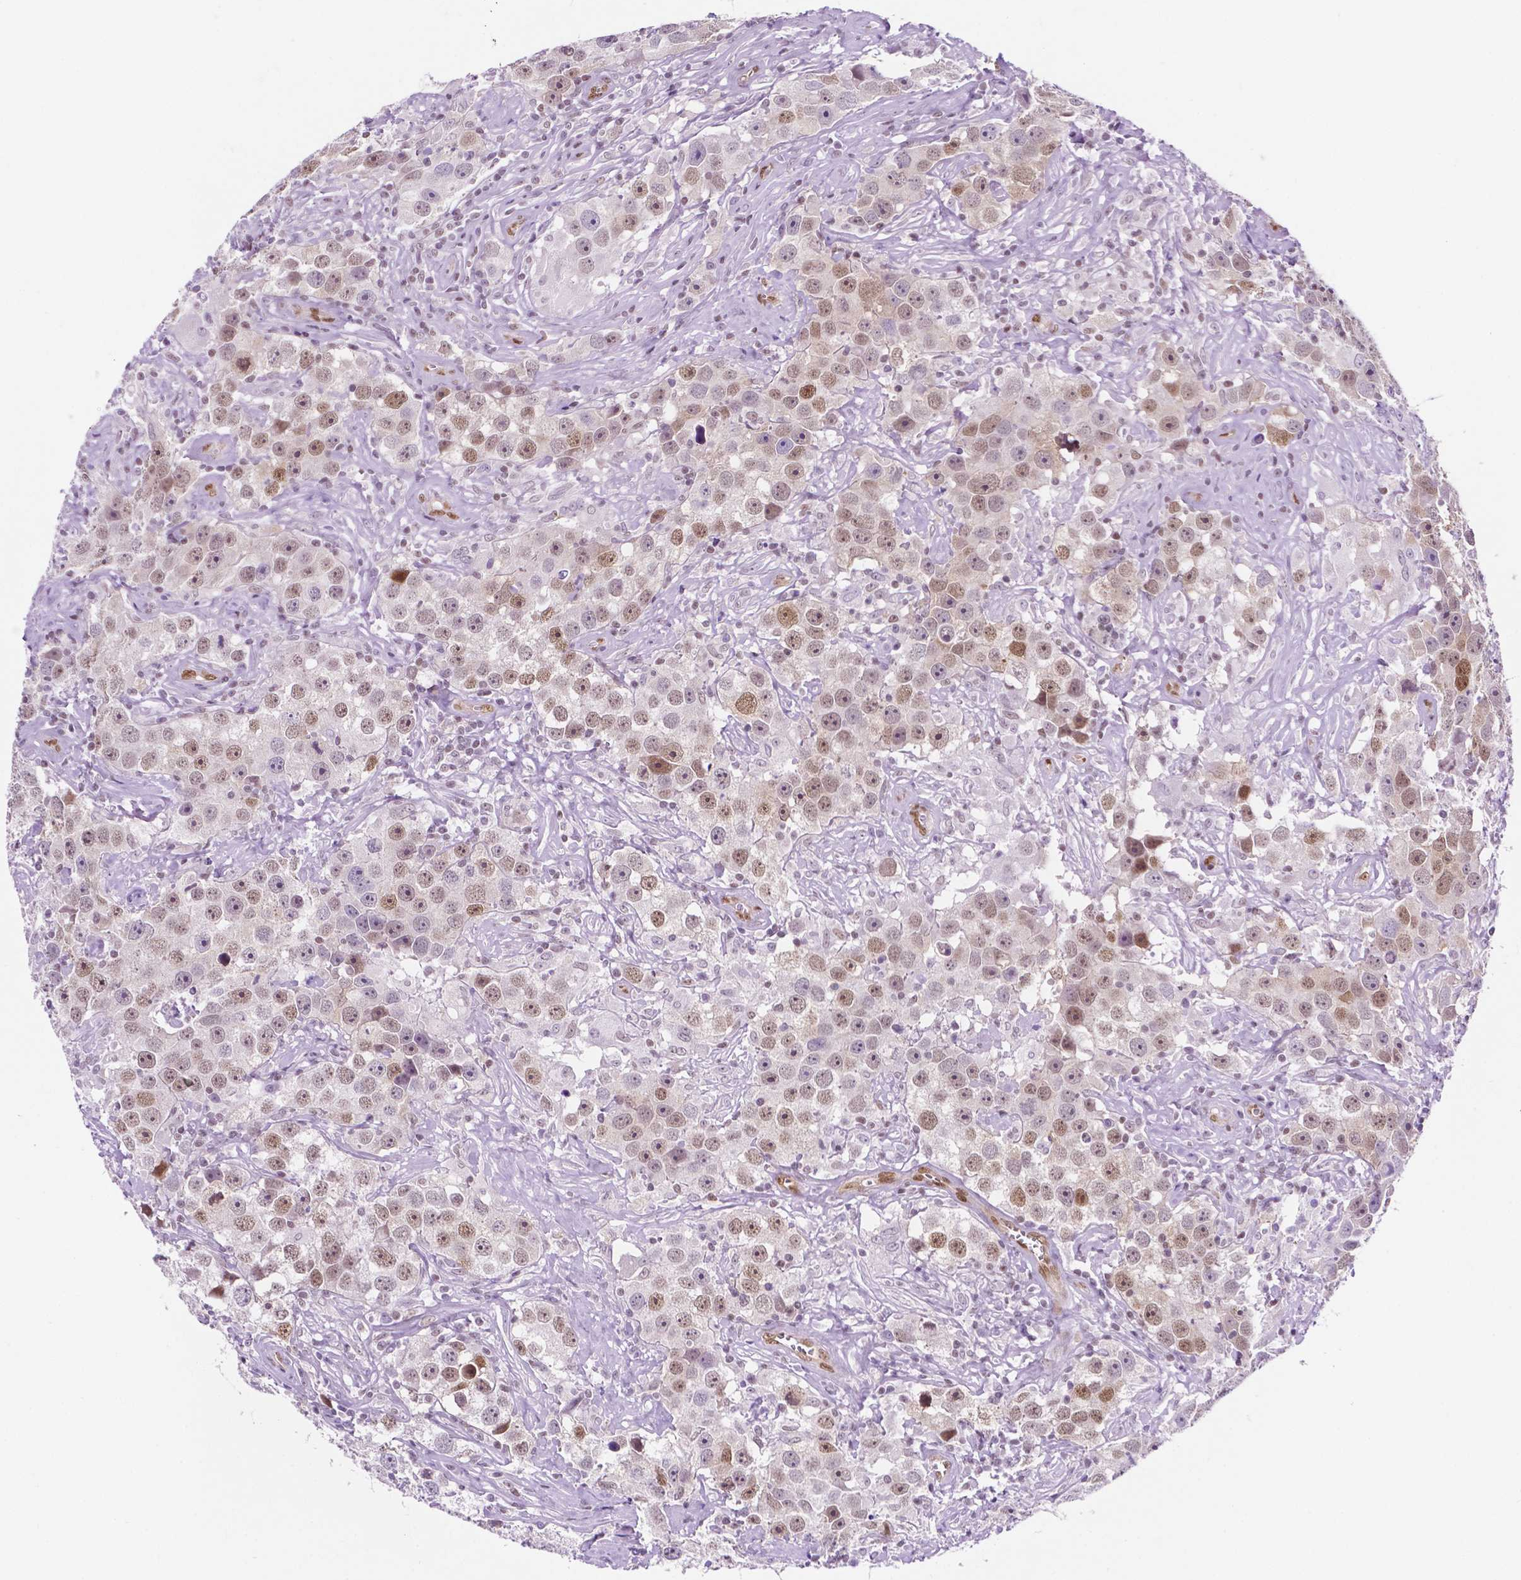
{"staining": {"intensity": "moderate", "quantity": ">75%", "location": "nuclear"}, "tissue": "testis cancer", "cell_type": "Tumor cells", "image_type": "cancer", "snomed": [{"axis": "morphology", "description": "Seminoma, NOS"}, {"axis": "topography", "description": "Testis"}], "caption": "Testis cancer (seminoma) stained with immunohistochemistry (IHC) demonstrates moderate nuclear positivity in about >75% of tumor cells.", "gene": "ERF", "patient": {"sex": "male", "age": 49}}